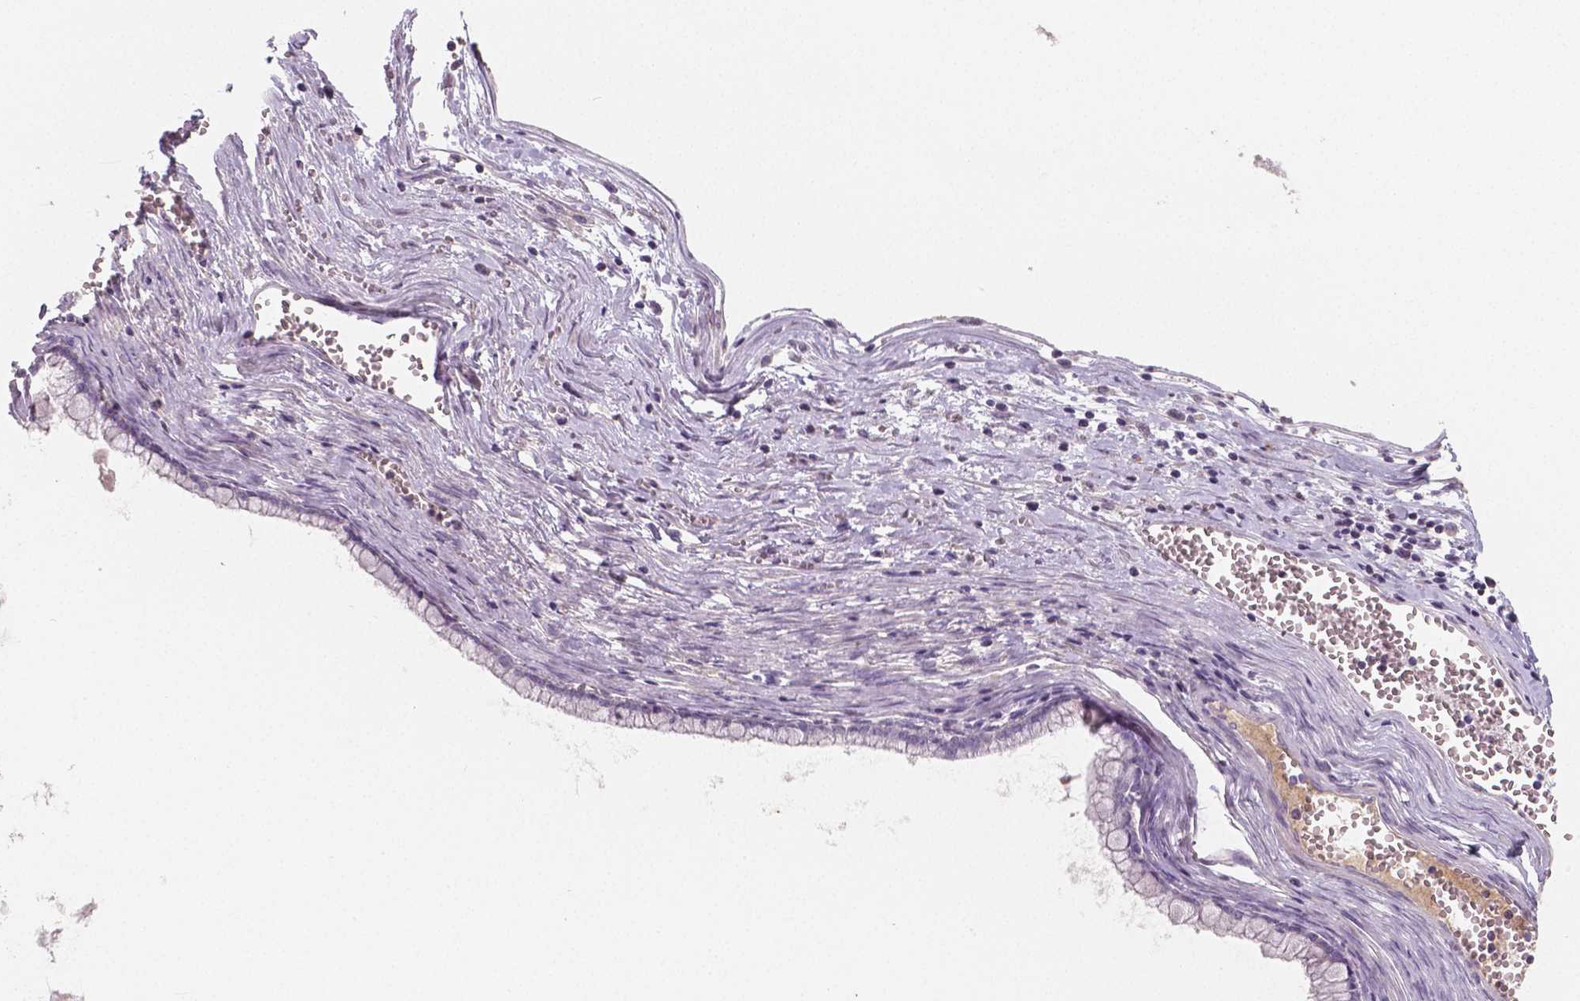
{"staining": {"intensity": "negative", "quantity": "none", "location": "none"}, "tissue": "ovarian cancer", "cell_type": "Tumor cells", "image_type": "cancer", "snomed": [{"axis": "morphology", "description": "Cystadenocarcinoma, mucinous, NOS"}, {"axis": "topography", "description": "Ovary"}], "caption": "Immunohistochemistry photomicrograph of neoplastic tissue: human ovarian cancer stained with DAB (3,3'-diaminobenzidine) displays no significant protein staining in tumor cells.", "gene": "APOA4", "patient": {"sex": "female", "age": 67}}